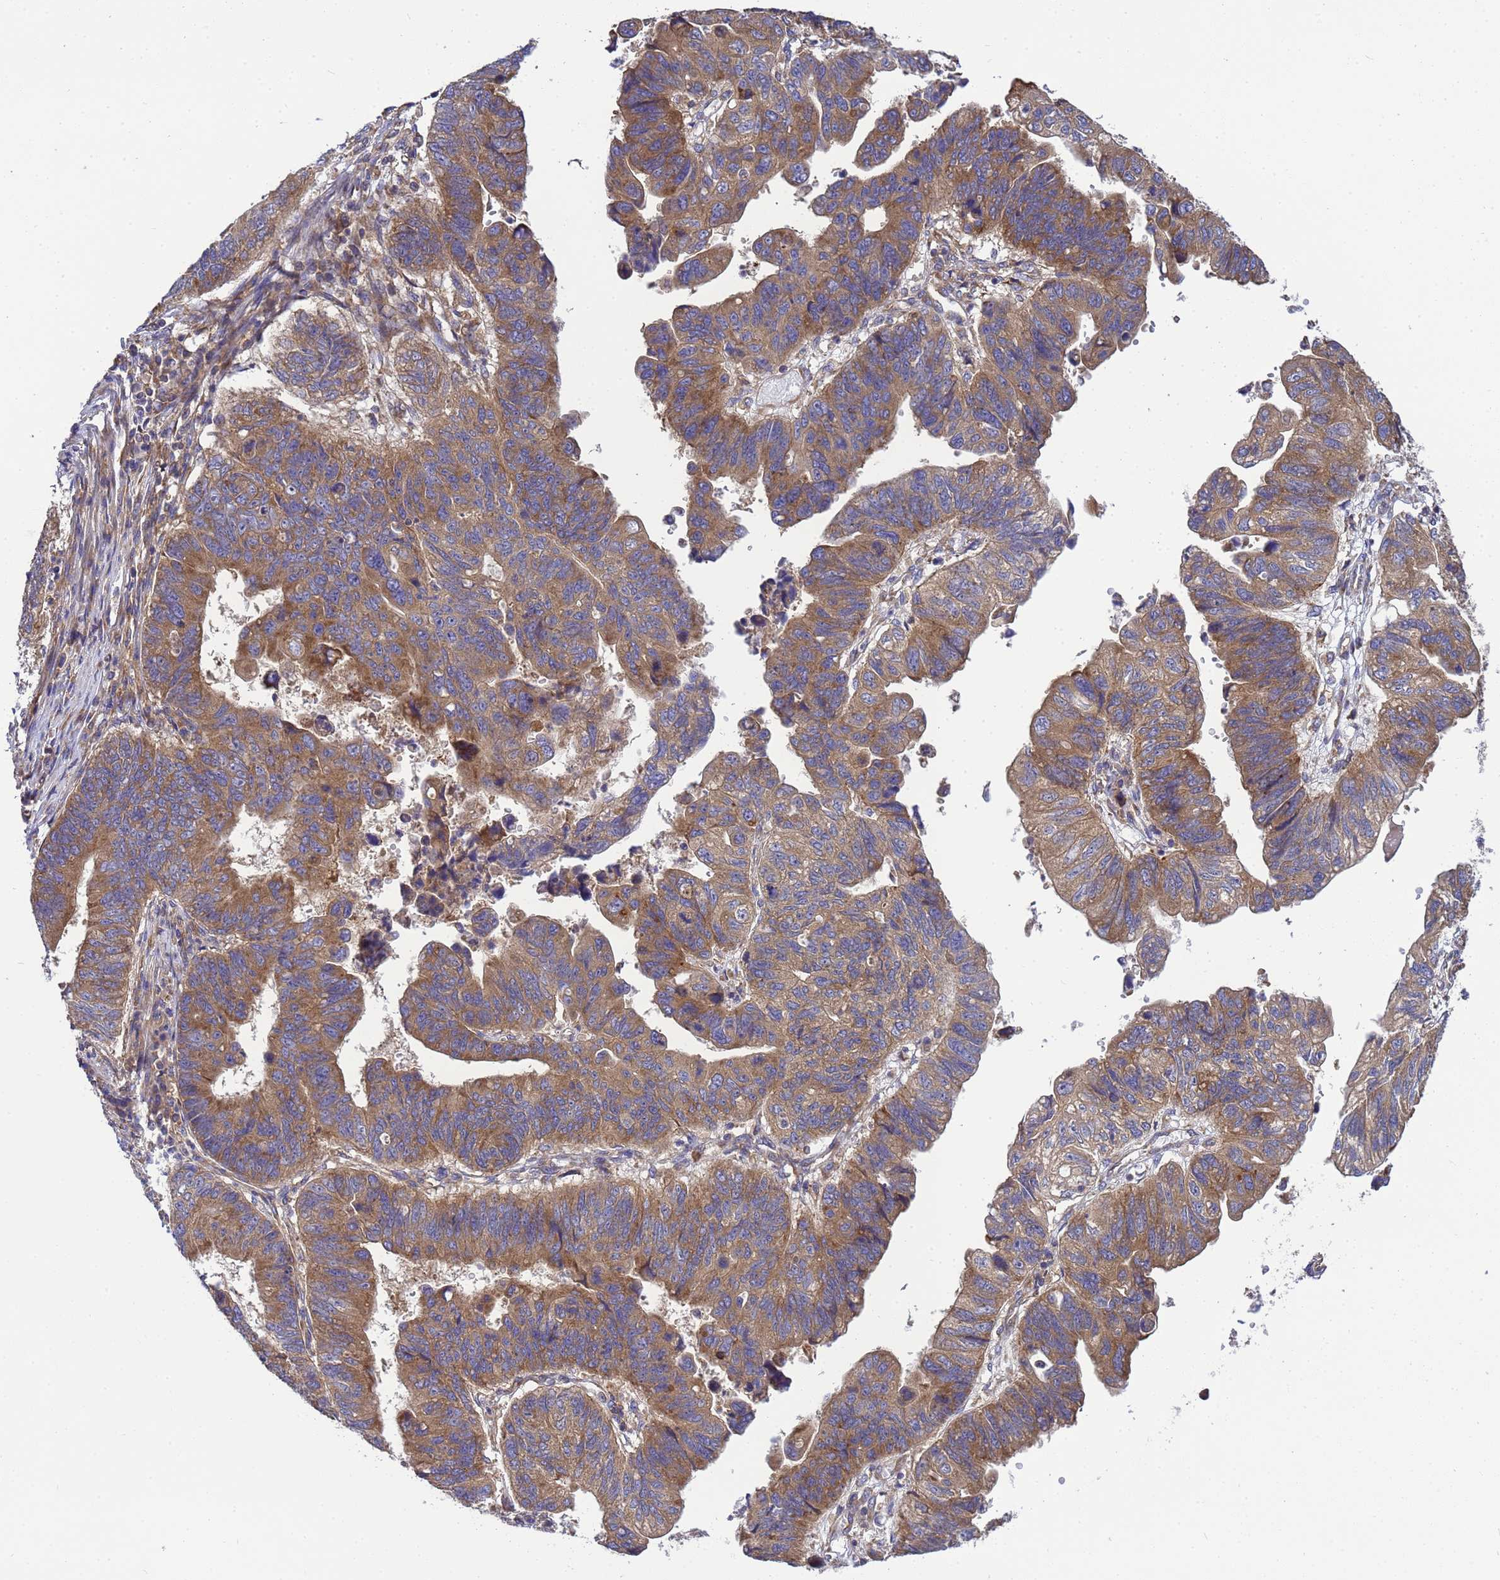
{"staining": {"intensity": "moderate", "quantity": ">75%", "location": "cytoplasmic/membranous"}, "tissue": "stomach cancer", "cell_type": "Tumor cells", "image_type": "cancer", "snomed": [{"axis": "morphology", "description": "Adenocarcinoma, NOS"}, {"axis": "topography", "description": "Stomach"}], "caption": "This histopathology image reveals immunohistochemistry staining of stomach adenocarcinoma, with medium moderate cytoplasmic/membranous staining in about >75% of tumor cells.", "gene": "BECN1", "patient": {"sex": "male", "age": 59}}